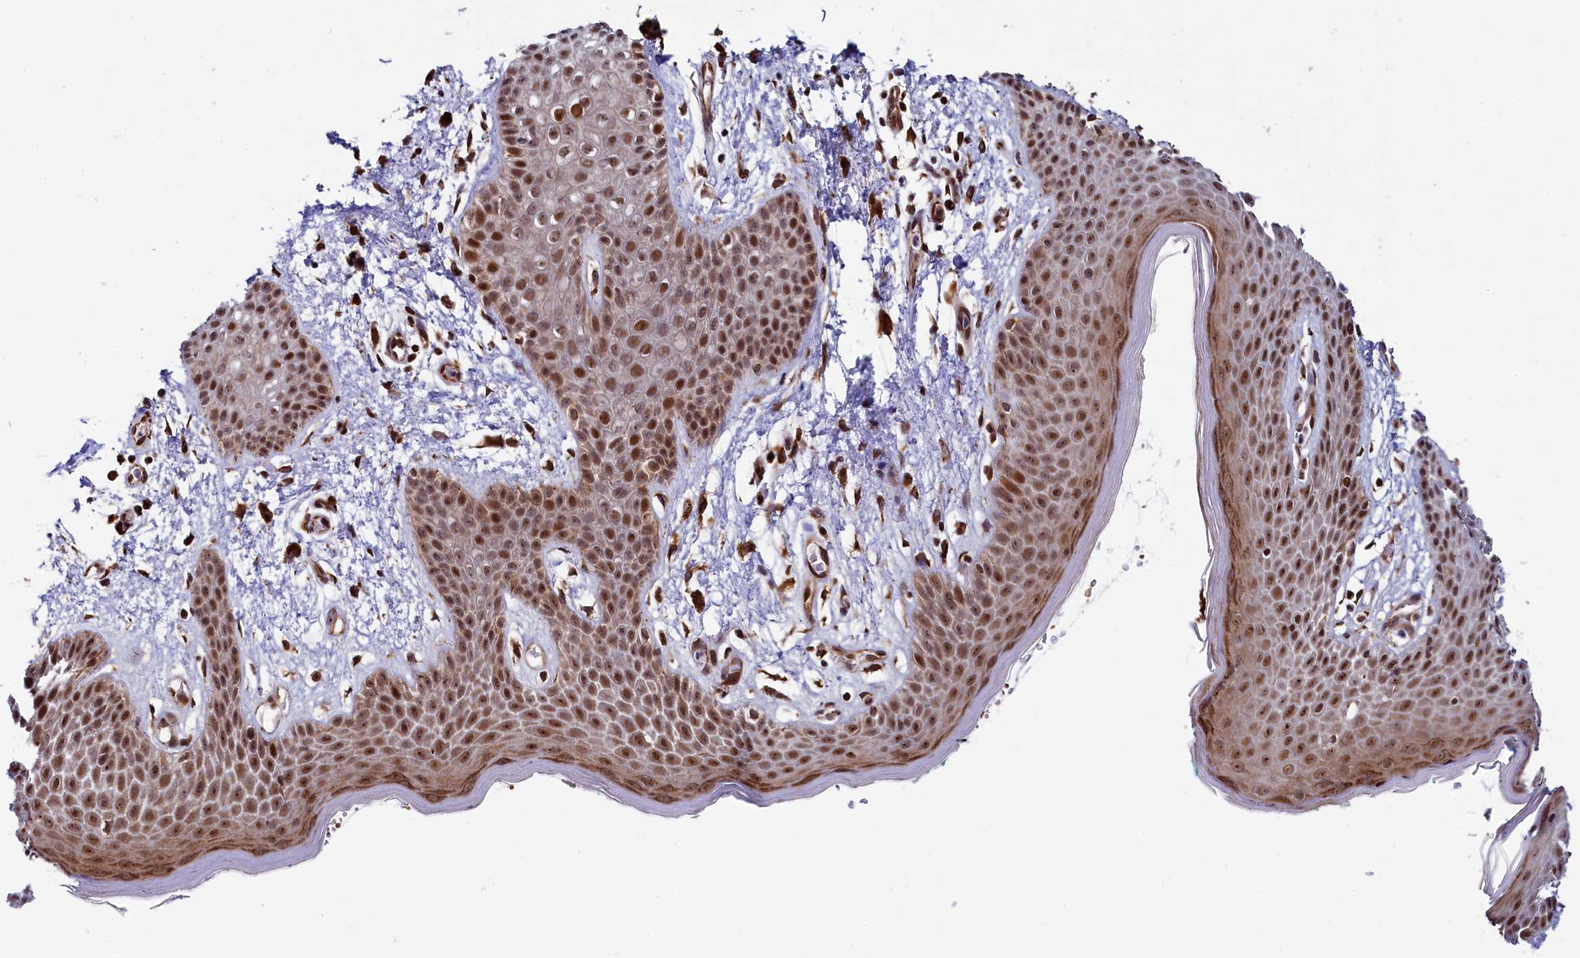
{"staining": {"intensity": "moderate", "quantity": ">75%", "location": "nuclear"}, "tissue": "skin", "cell_type": "Epidermal cells", "image_type": "normal", "snomed": [{"axis": "morphology", "description": "Normal tissue, NOS"}, {"axis": "topography", "description": "Anal"}], "caption": "Protein positivity by immunohistochemistry displays moderate nuclear staining in about >75% of epidermal cells in normal skin. (DAB = brown stain, brightfield microscopy at high magnification).", "gene": "LEO1", "patient": {"sex": "male", "age": 74}}